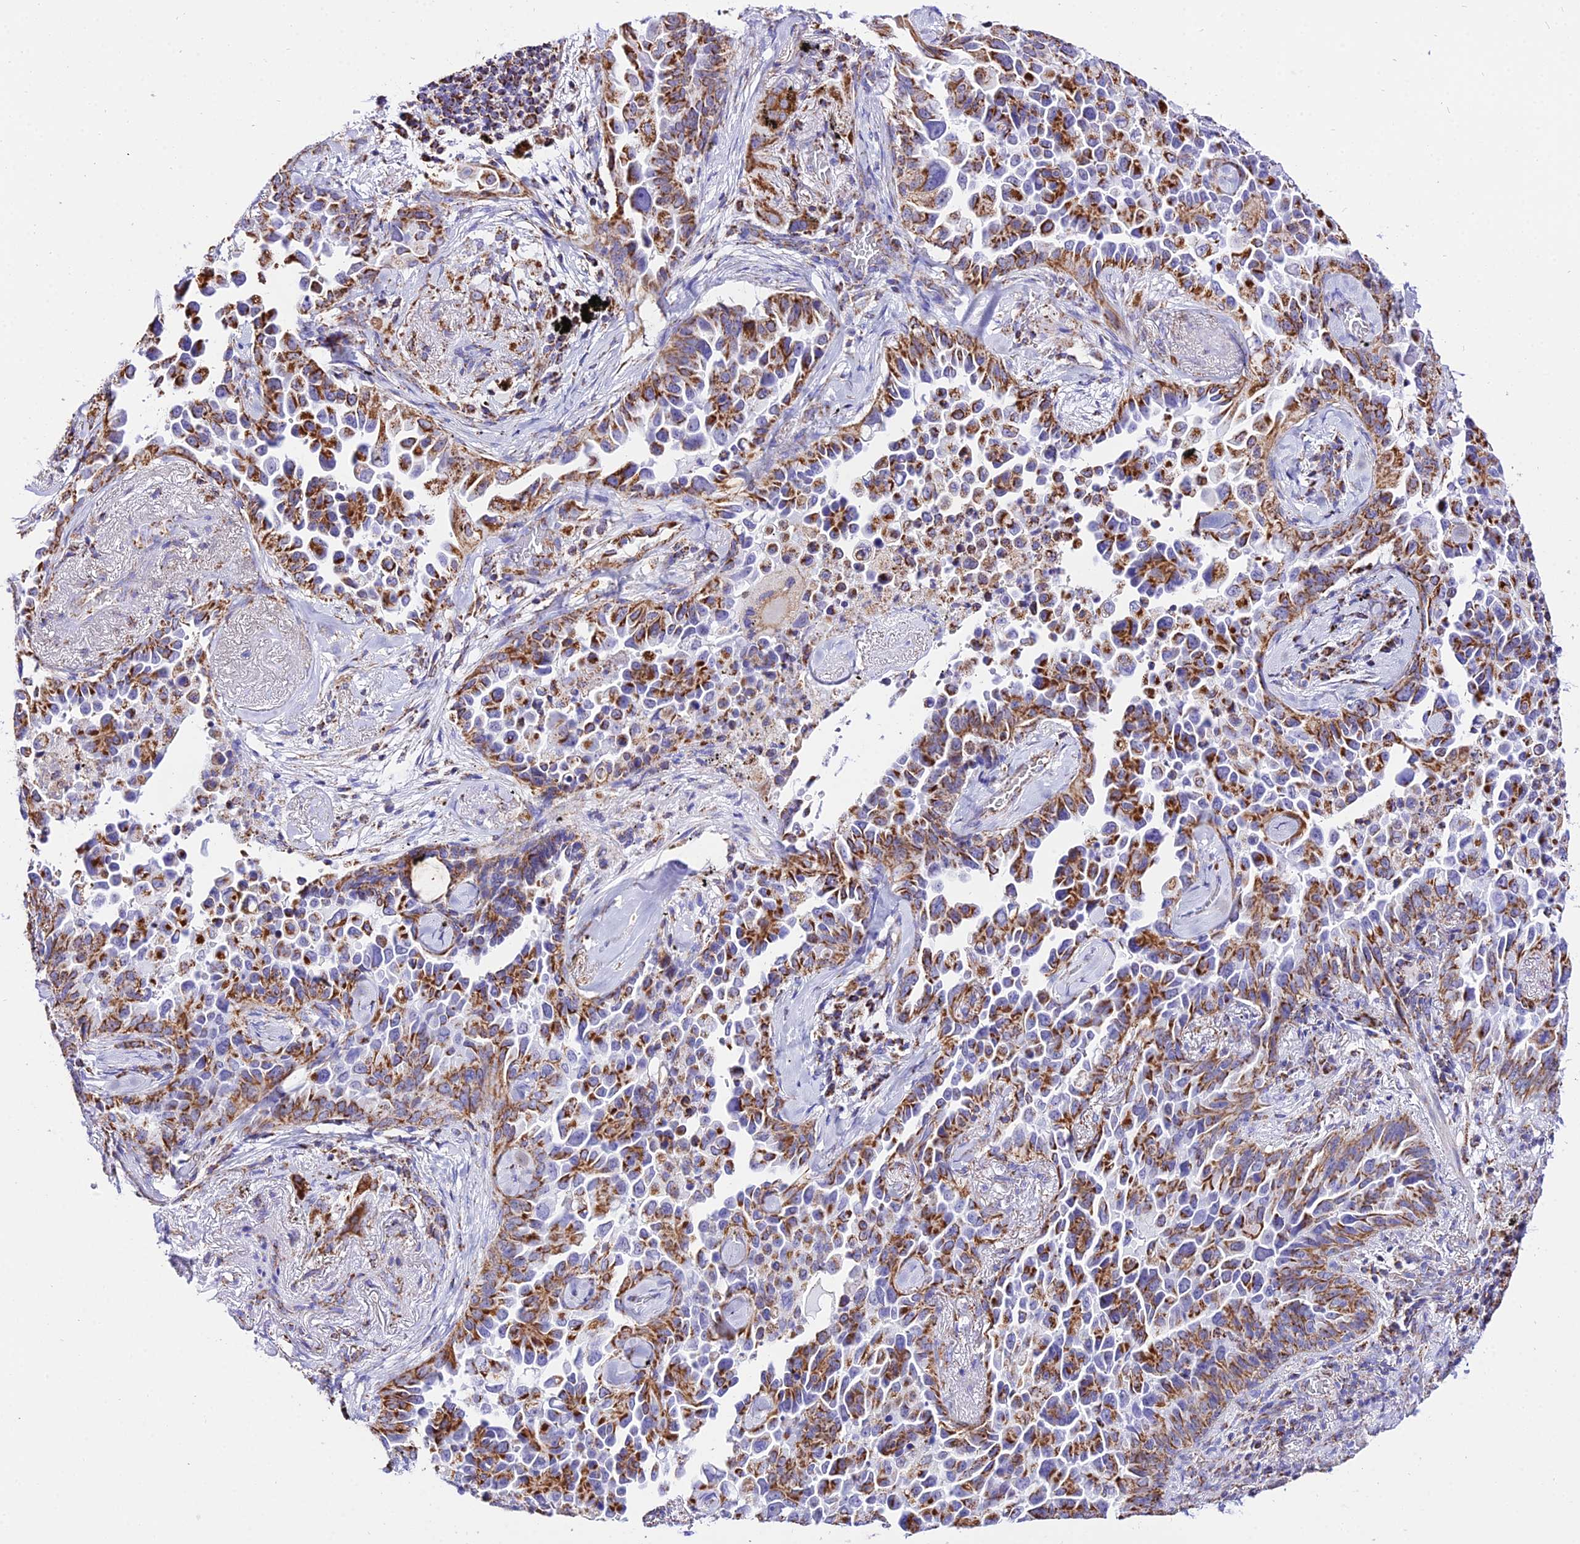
{"staining": {"intensity": "moderate", "quantity": ">75%", "location": "cytoplasmic/membranous"}, "tissue": "lung cancer", "cell_type": "Tumor cells", "image_type": "cancer", "snomed": [{"axis": "morphology", "description": "Adenocarcinoma, NOS"}, {"axis": "topography", "description": "Lung"}], "caption": "Moderate cytoplasmic/membranous expression for a protein is appreciated in approximately >75% of tumor cells of adenocarcinoma (lung) using immunohistochemistry.", "gene": "ATP5PD", "patient": {"sex": "female", "age": 67}}